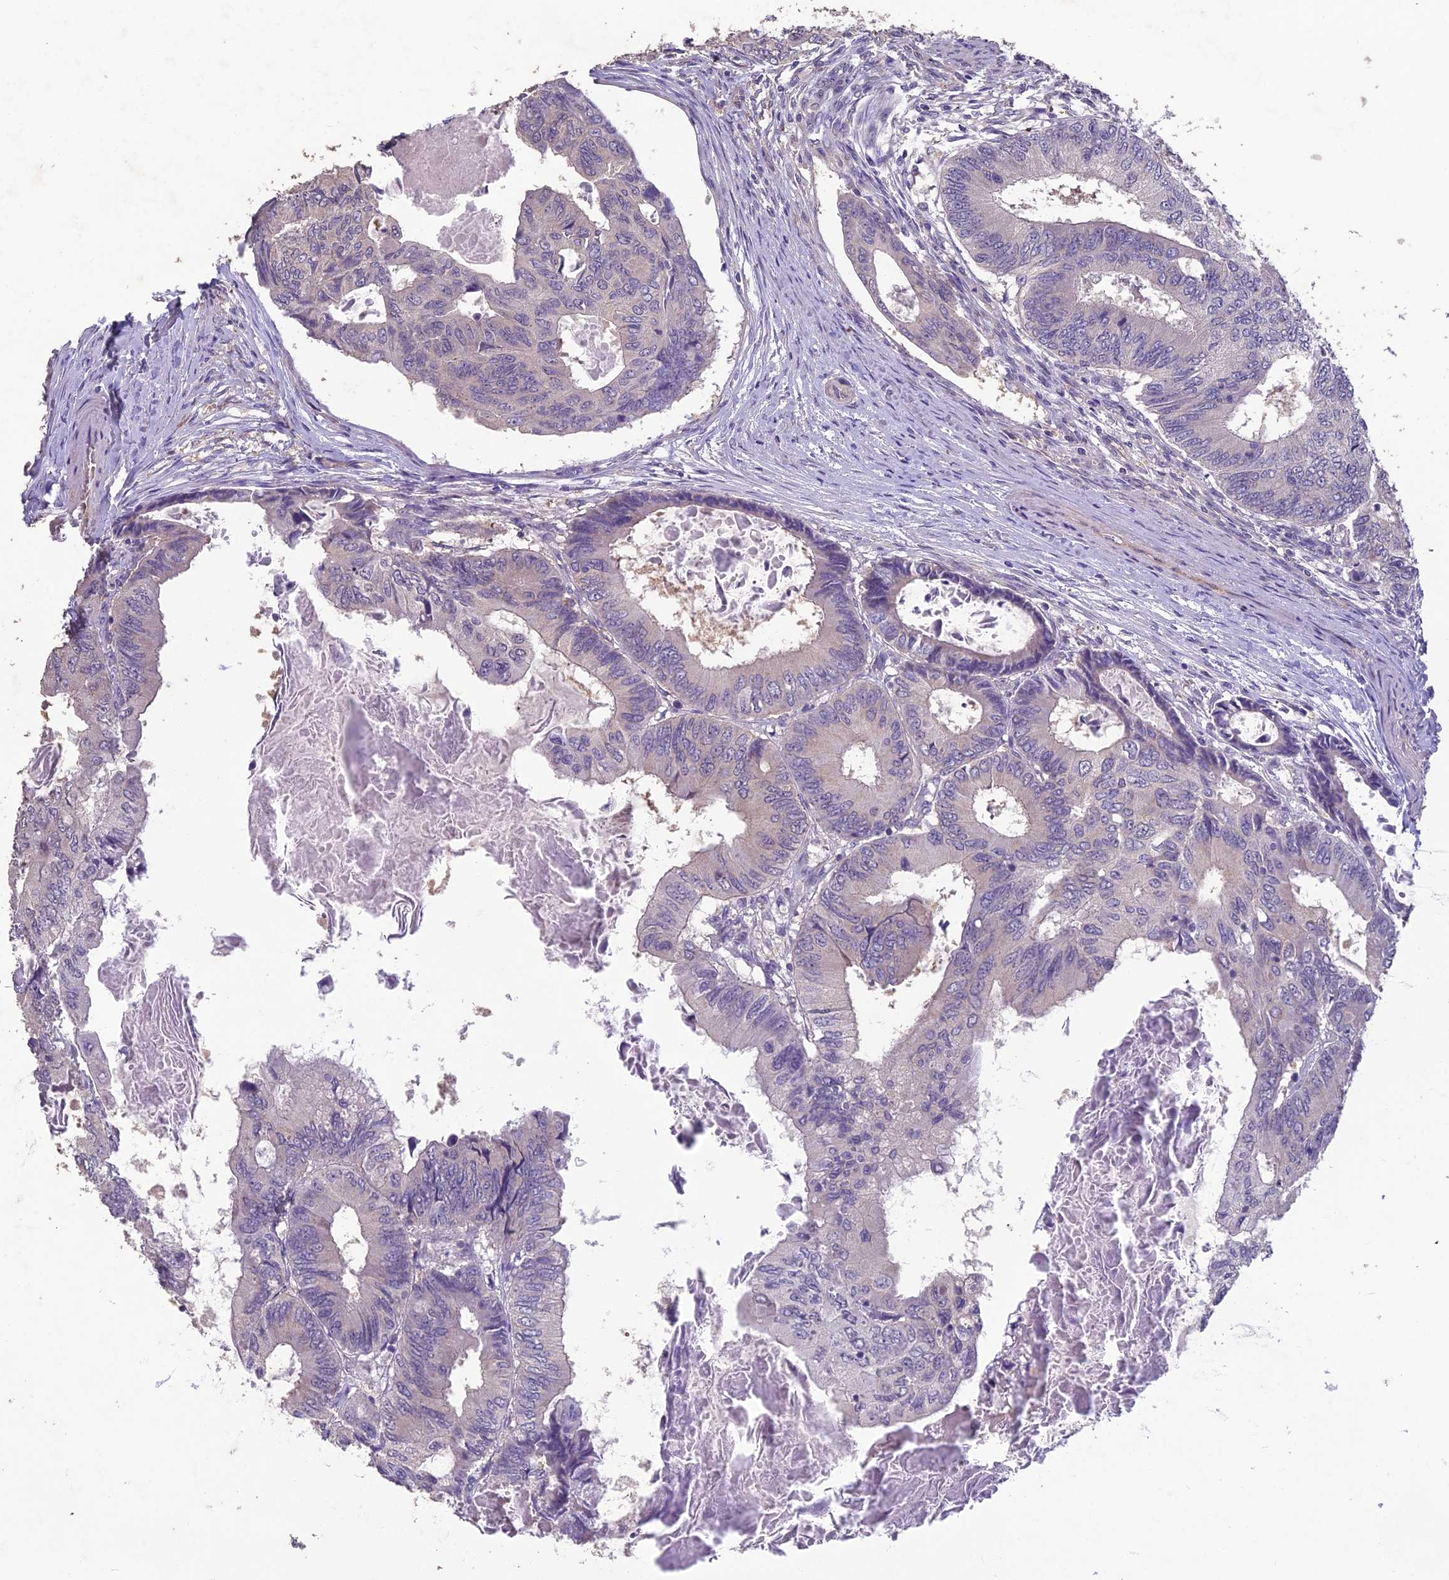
{"staining": {"intensity": "negative", "quantity": "none", "location": "none"}, "tissue": "colorectal cancer", "cell_type": "Tumor cells", "image_type": "cancer", "snomed": [{"axis": "morphology", "description": "Adenocarcinoma, NOS"}, {"axis": "topography", "description": "Colon"}], "caption": "Immunohistochemistry micrograph of neoplastic tissue: human colorectal cancer stained with DAB shows no significant protein positivity in tumor cells. The staining is performed using DAB brown chromogen with nuclei counter-stained in using hematoxylin.", "gene": "CEACAM16", "patient": {"sex": "male", "age": 85}}